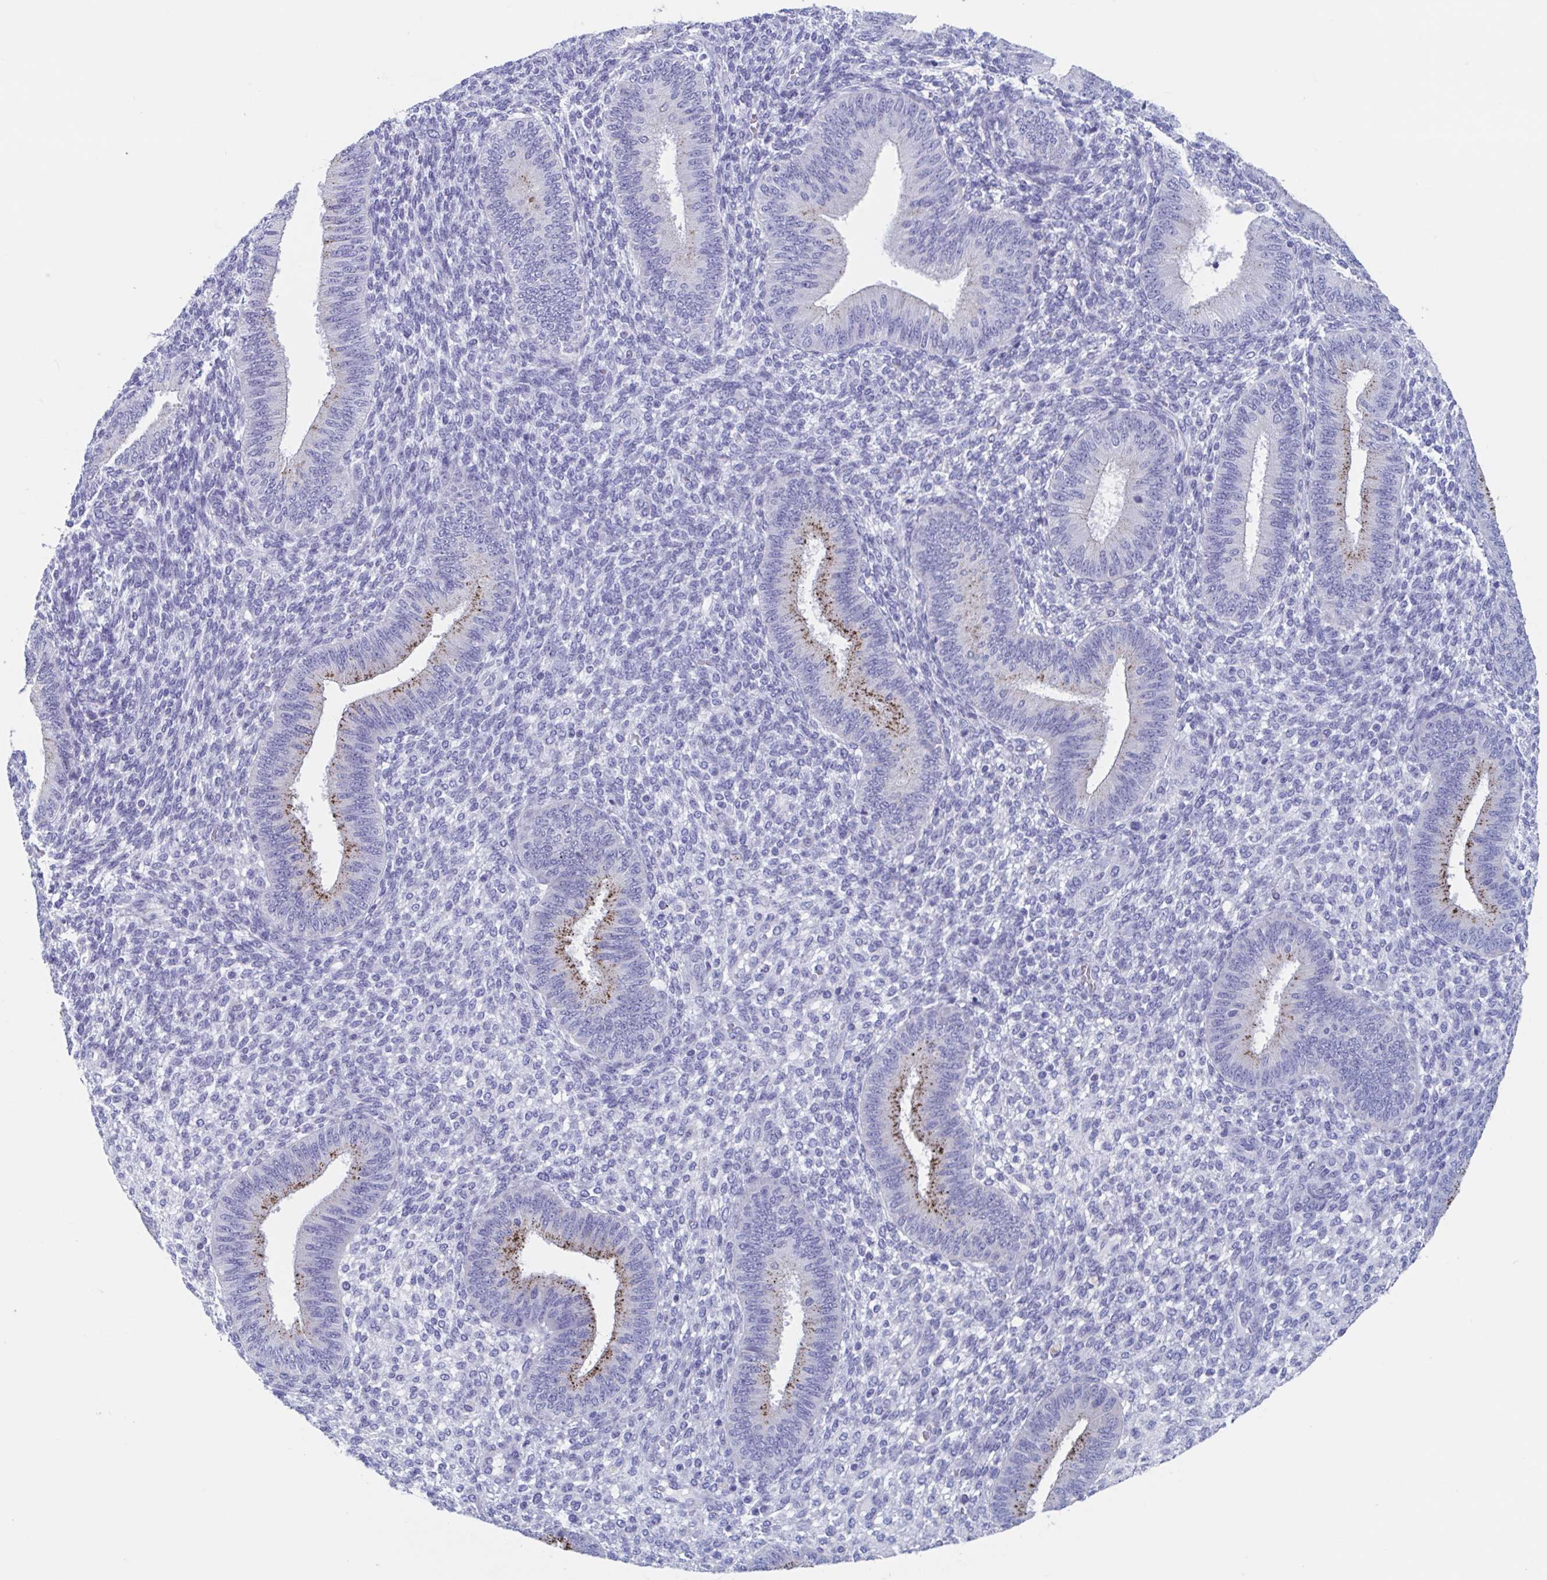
{"staining": {"intensity": "negative", "quantity": "none", "location": "none"}, "tissue": "endometrium", "cell_type": "Cells in endometrial stroma", "image_type": "normal", "snomed": [{"axis": "morphology", "description": "Normal tissue, NOS"}, {"axis": "topography", "description": "Endometrium"}], "caption": "An image of endometrium stained for a protein reveals no brown staining in cells in endometrial stroma.", "gene": "SHCBP1L", "patient": {"sex": "female", "age": 39}}